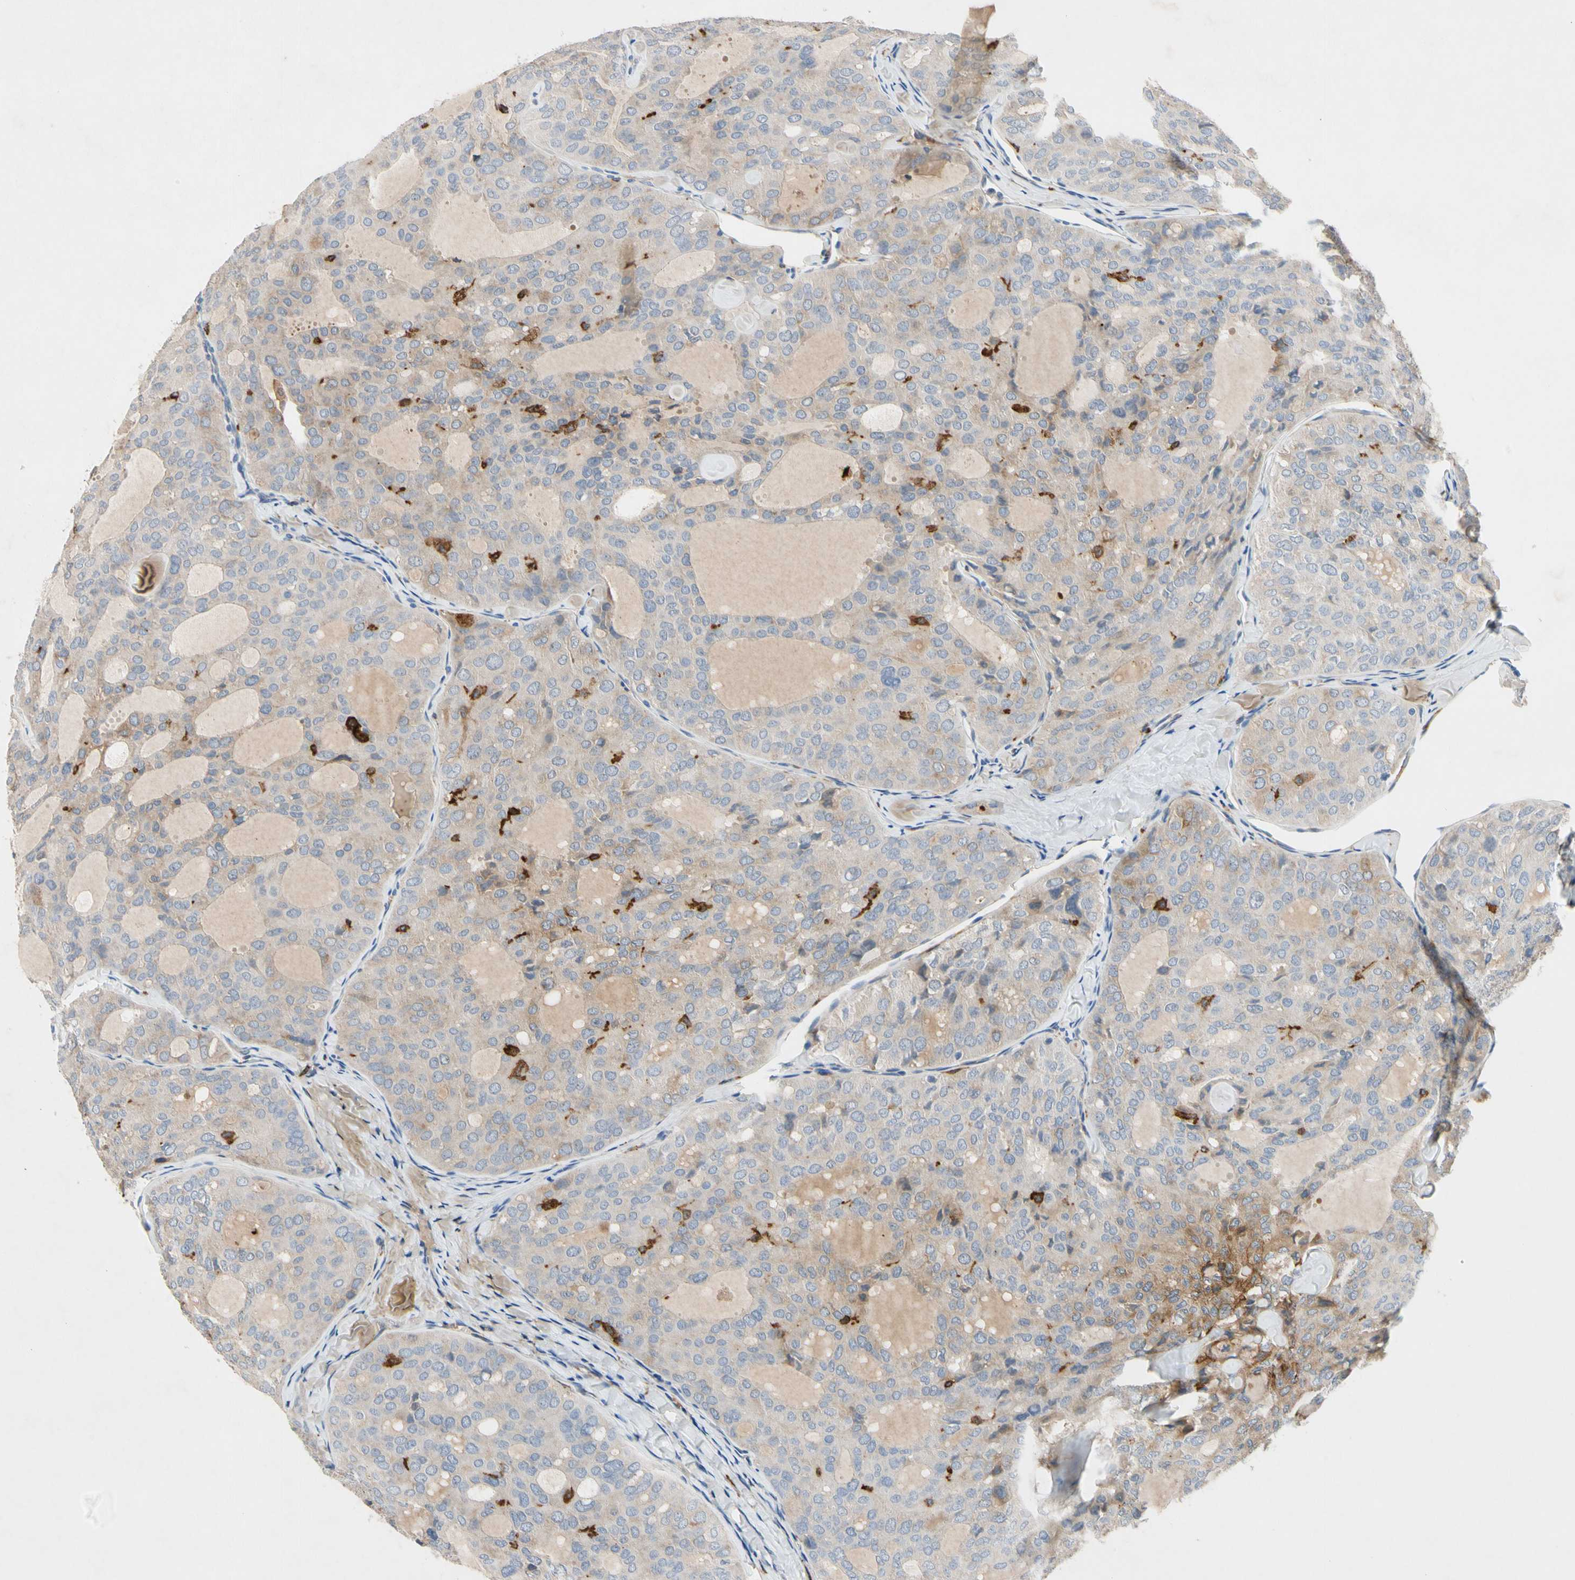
{"staining": {"intensity": "weak", "quantity": ">75%", "location": "cytoplasmic/membranous"}, "tissue": "thyroid cancer", "cell_type": "Tumor cells", "image_type": "cancer", "snomed": [{"axis": "morphology", "description": "Follicular adenoma carcinoma, NOS"}, {"axis": "topography", "description": "Thyroid gland"}], "caption": "An immunohistochemistry photomicrograph of tumor tissue is shown. Protein staining in brown shows weak cytoplasmic/membranous positivity in follicular adenoma carcinoma (thyroid) within tumor cells. Ihc stains the protein in brown and the nuclei are stained blue.", "gene": "GAS6", "patient": {"sex": "male", "age": 75}}